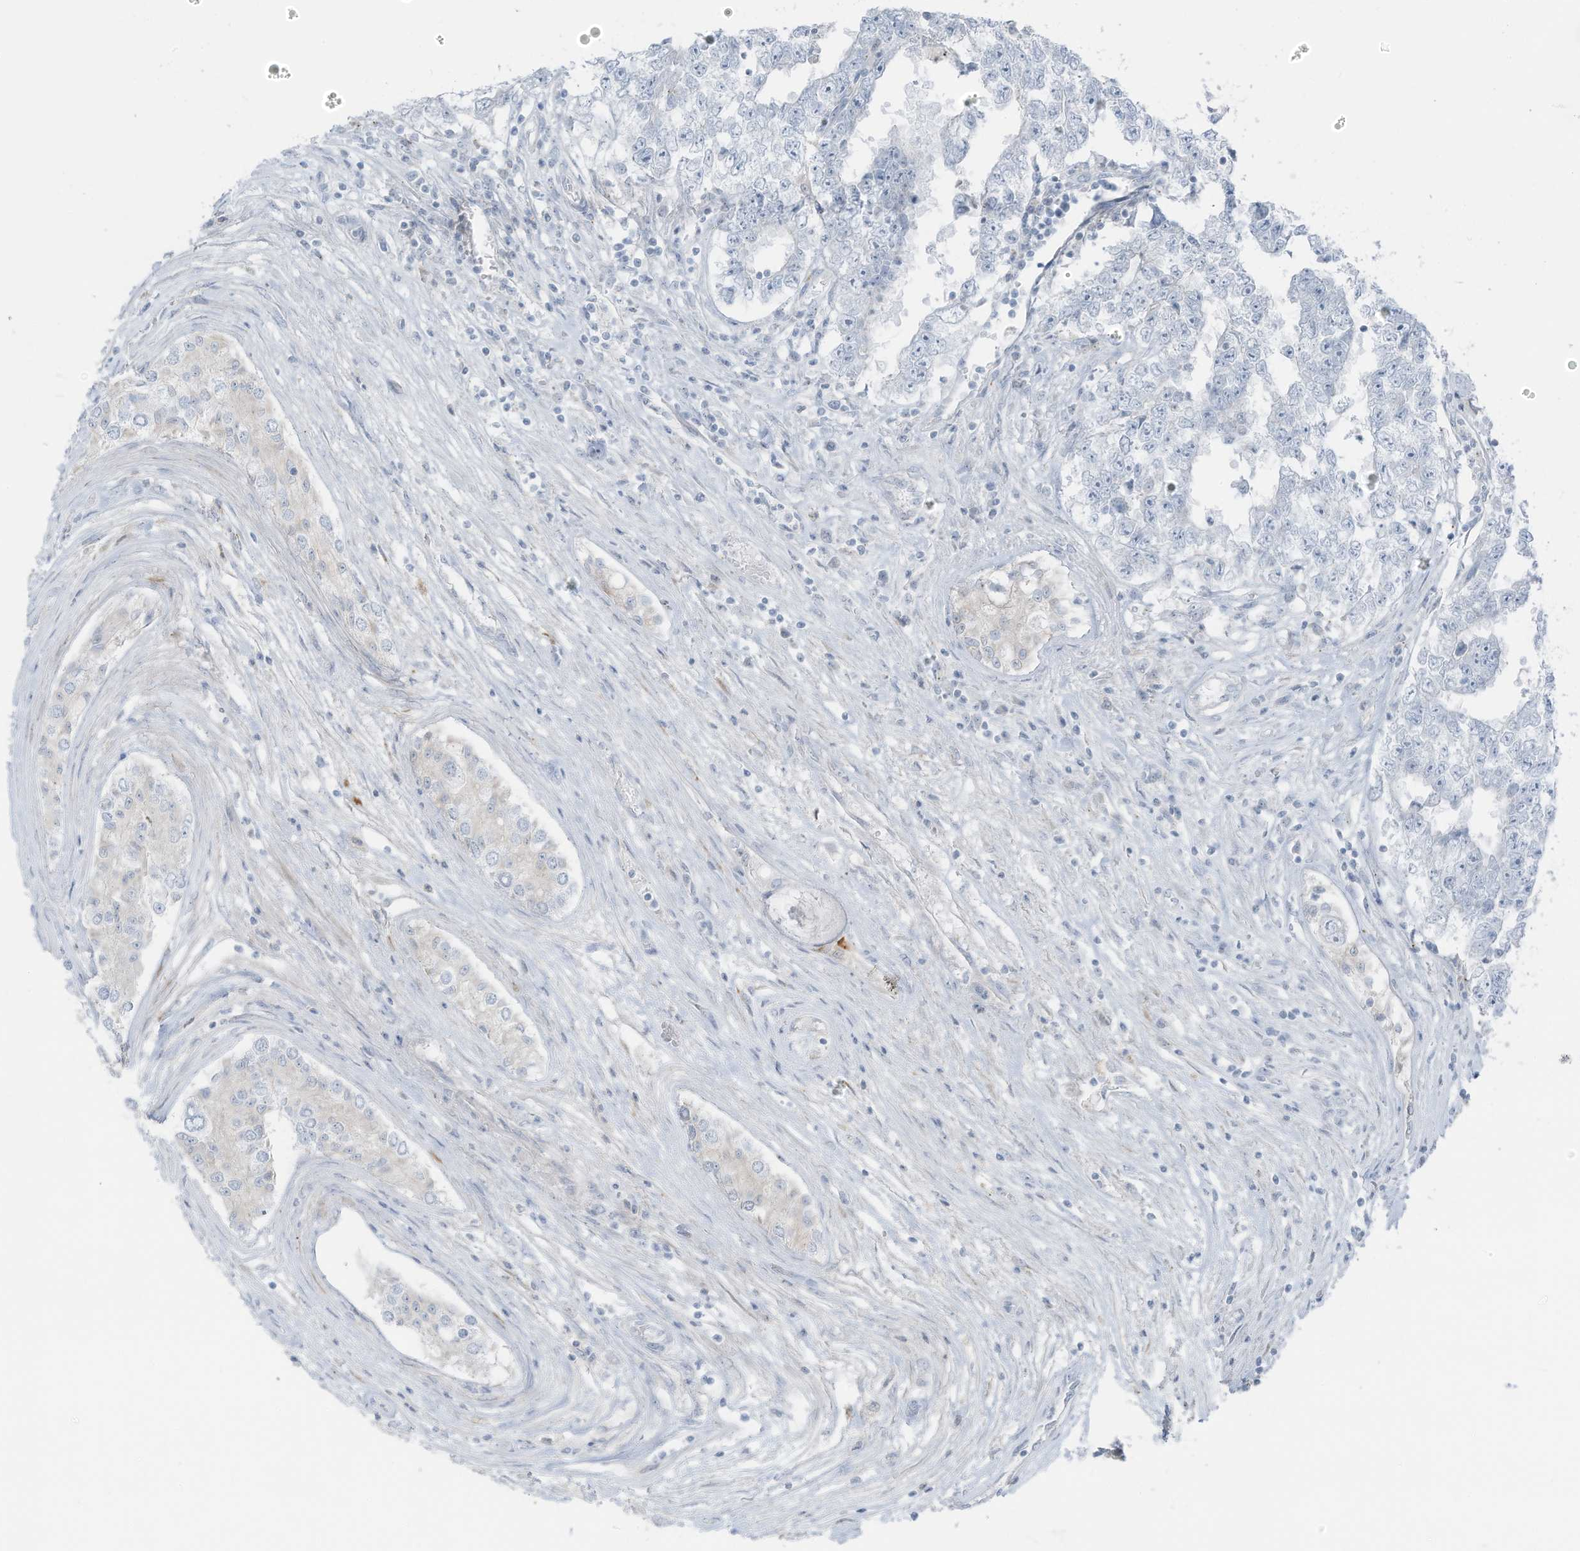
{"staining": {"intensity": "negative", "quantity": "none", "location": "none"}, "tissue": "testis cancer", "cell_type": "Tumor cells", "image_type": "cancer", "snomed": [{"axis": "morphology", "description": "Carcinoma, Embryonal, NOS"}, {"axis": "topography", "description": "Testis"}], "caption": "This micrograph is of testis cancer stained with immunohistochemistry to label a protein in brown with the nuclei are counter-stained blue. There is no staining in tumor cells.", "gene": "SLC25A43", "patient": {"sex": "male", "age": 25}}